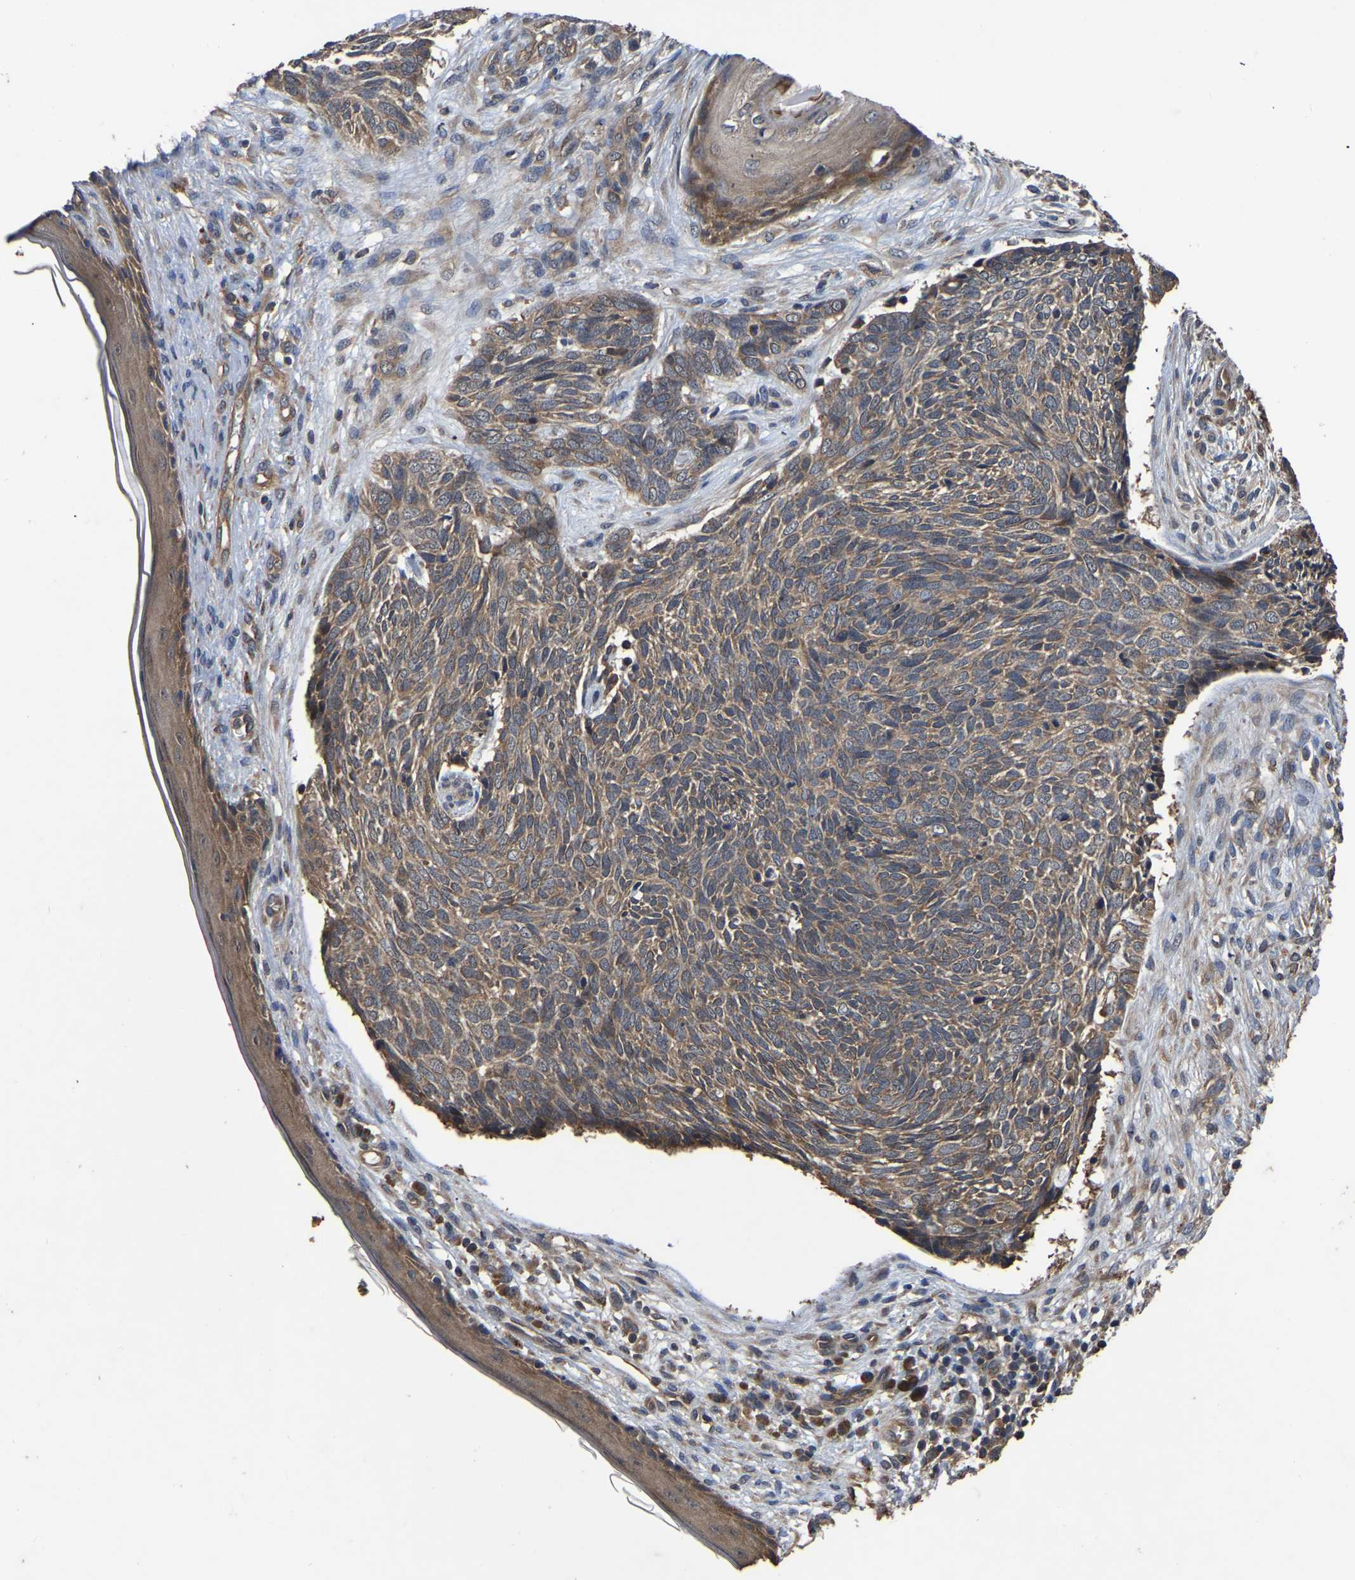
{"staining": {"intensity": "moderate", "quantity": ">75%", "location": "cytoplasmic/membranous"}, "tissue": "skin cancer", "cell_type": "Tumor cells", "image_type": "cancer", "snomed": [{"axis": "morphology", "description": "Basal cell carcinoma"}, {"axis": "topography", "description": "Skin"}], "caption": "A high-resolution histopathology image shows immunohistochemistry (IHC) staining of skin cancer (basal cell carcinoma), which shows moderate cytoplasmic/membranous positivity in approximately >75% of tumor cells.", "gene": "CRYZL1", "patient": {"sex": "female", "age": 84}}